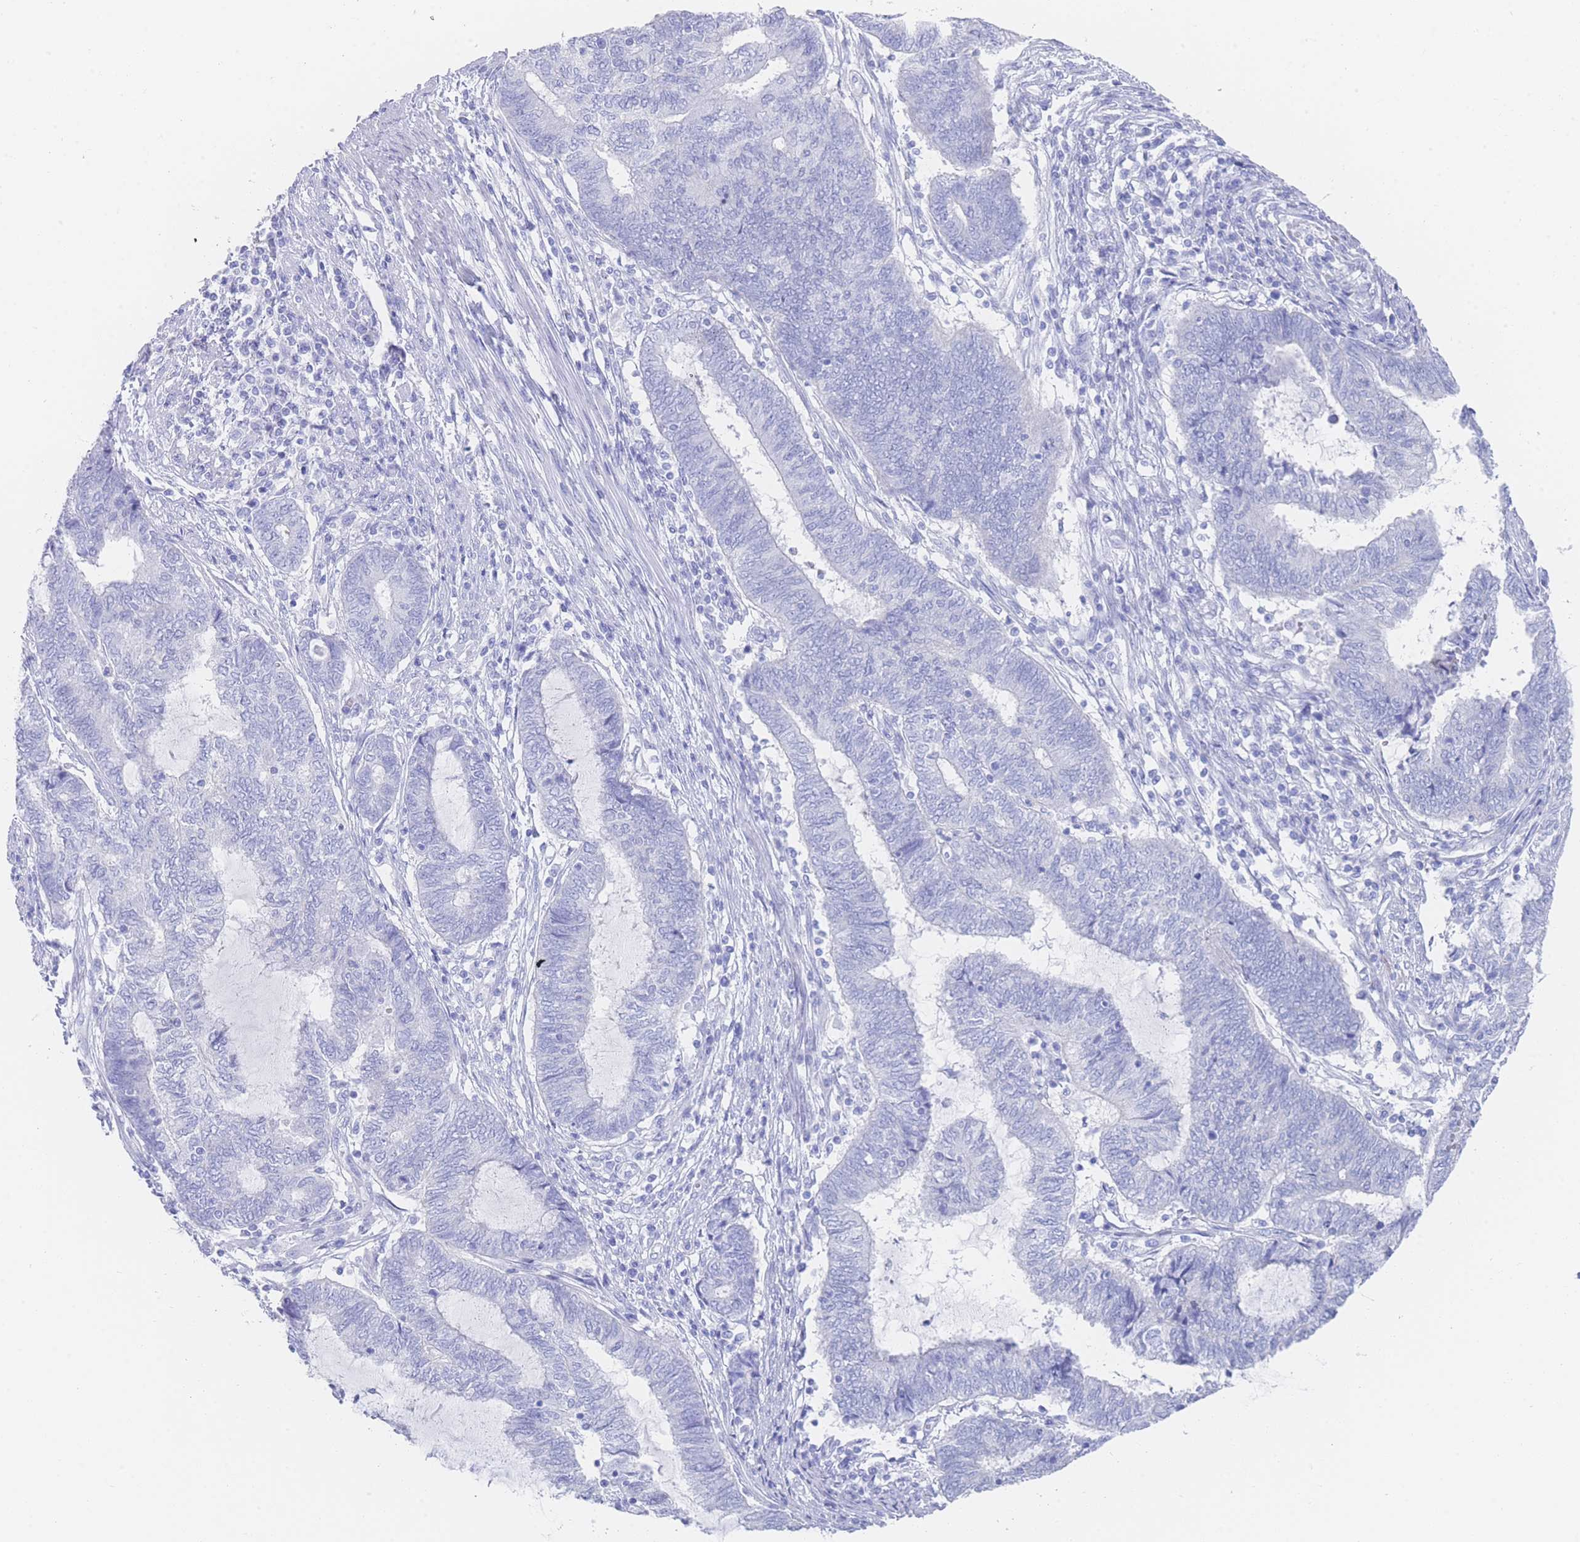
{"staining": {"intensity": "negative", "quantity": "none", "location": "none"}, "tissue": "endometrial cancer", "cell_type": "Tumor cells", "image_type": "cancer", "snomed": [{"axis": "morphology", "description": "Adenocarcinoma, NOS"}, {"axis": "topography", "description": "Uterus"}, {"axis": "topography", "description": "Endometrium"}], "caption": "The photomicrograph demonstrates no significant positivity in tumor cells of endometrial adenocarcinoma.", "gene": "LRRC37A", "patient": {"sex": "female", "age": 70}}